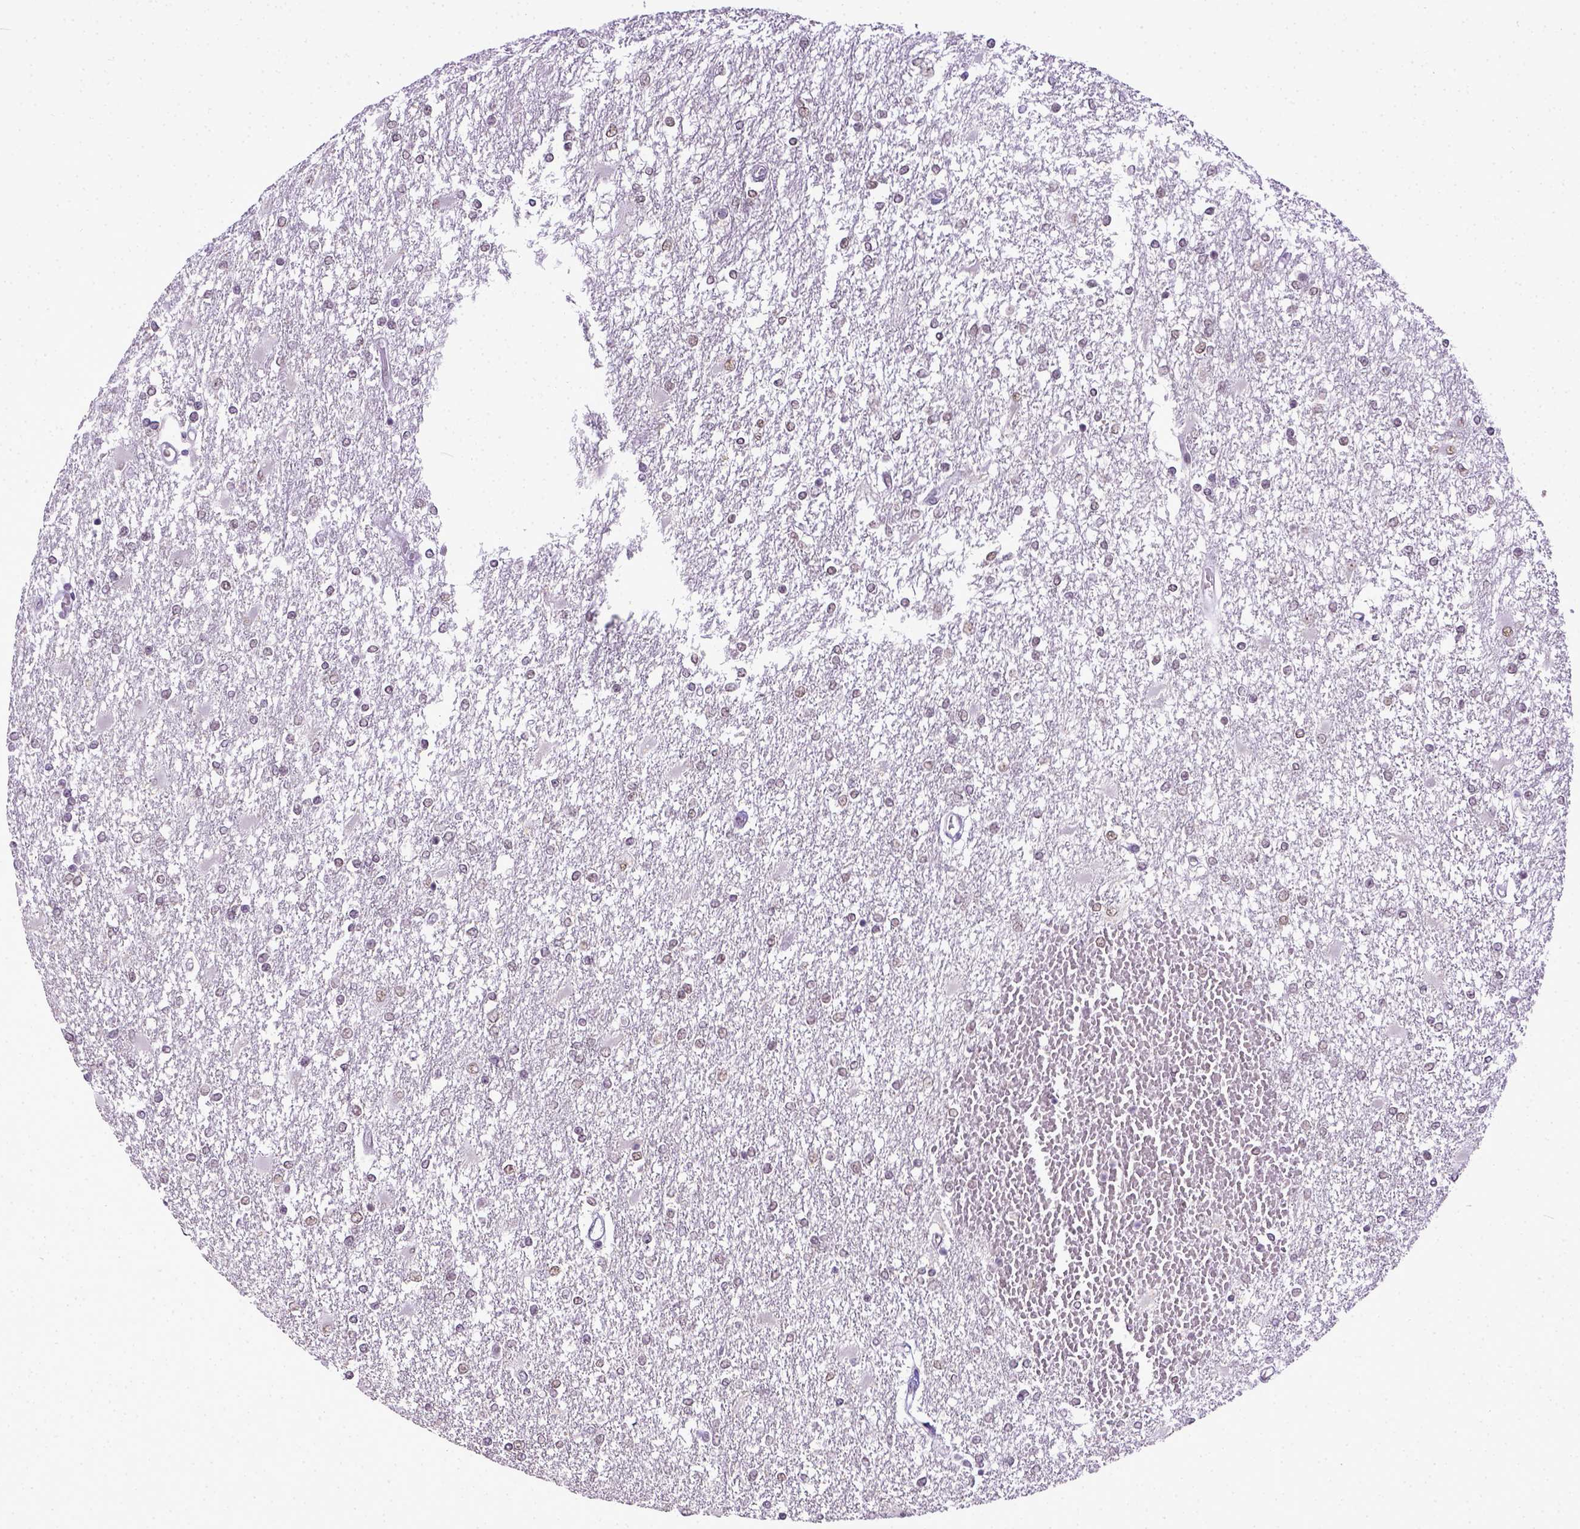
{"staining": {"intensity": "weak", "quantity": "25%-75%", "location": "nuclear"}, "tissue": "glioma", "cell_type": "Tumor cells", "image_type": "cancer", "snomed": [{"axis": "morphology", "description": "Glioma, malignant, High grade"}, {"axis": "topography", "description": "Cerebral cortex"}], "caption": "High-magnification brightfield microscopy of glioma stained with DAB (brown) and counterstained with hematoxylin (blue). tumor cells exhibit weak nuclear expression is appreciated in about25%-75% of cells.", "gene": "ERCC1", "patient": {"sex": "male", "age": 79}}